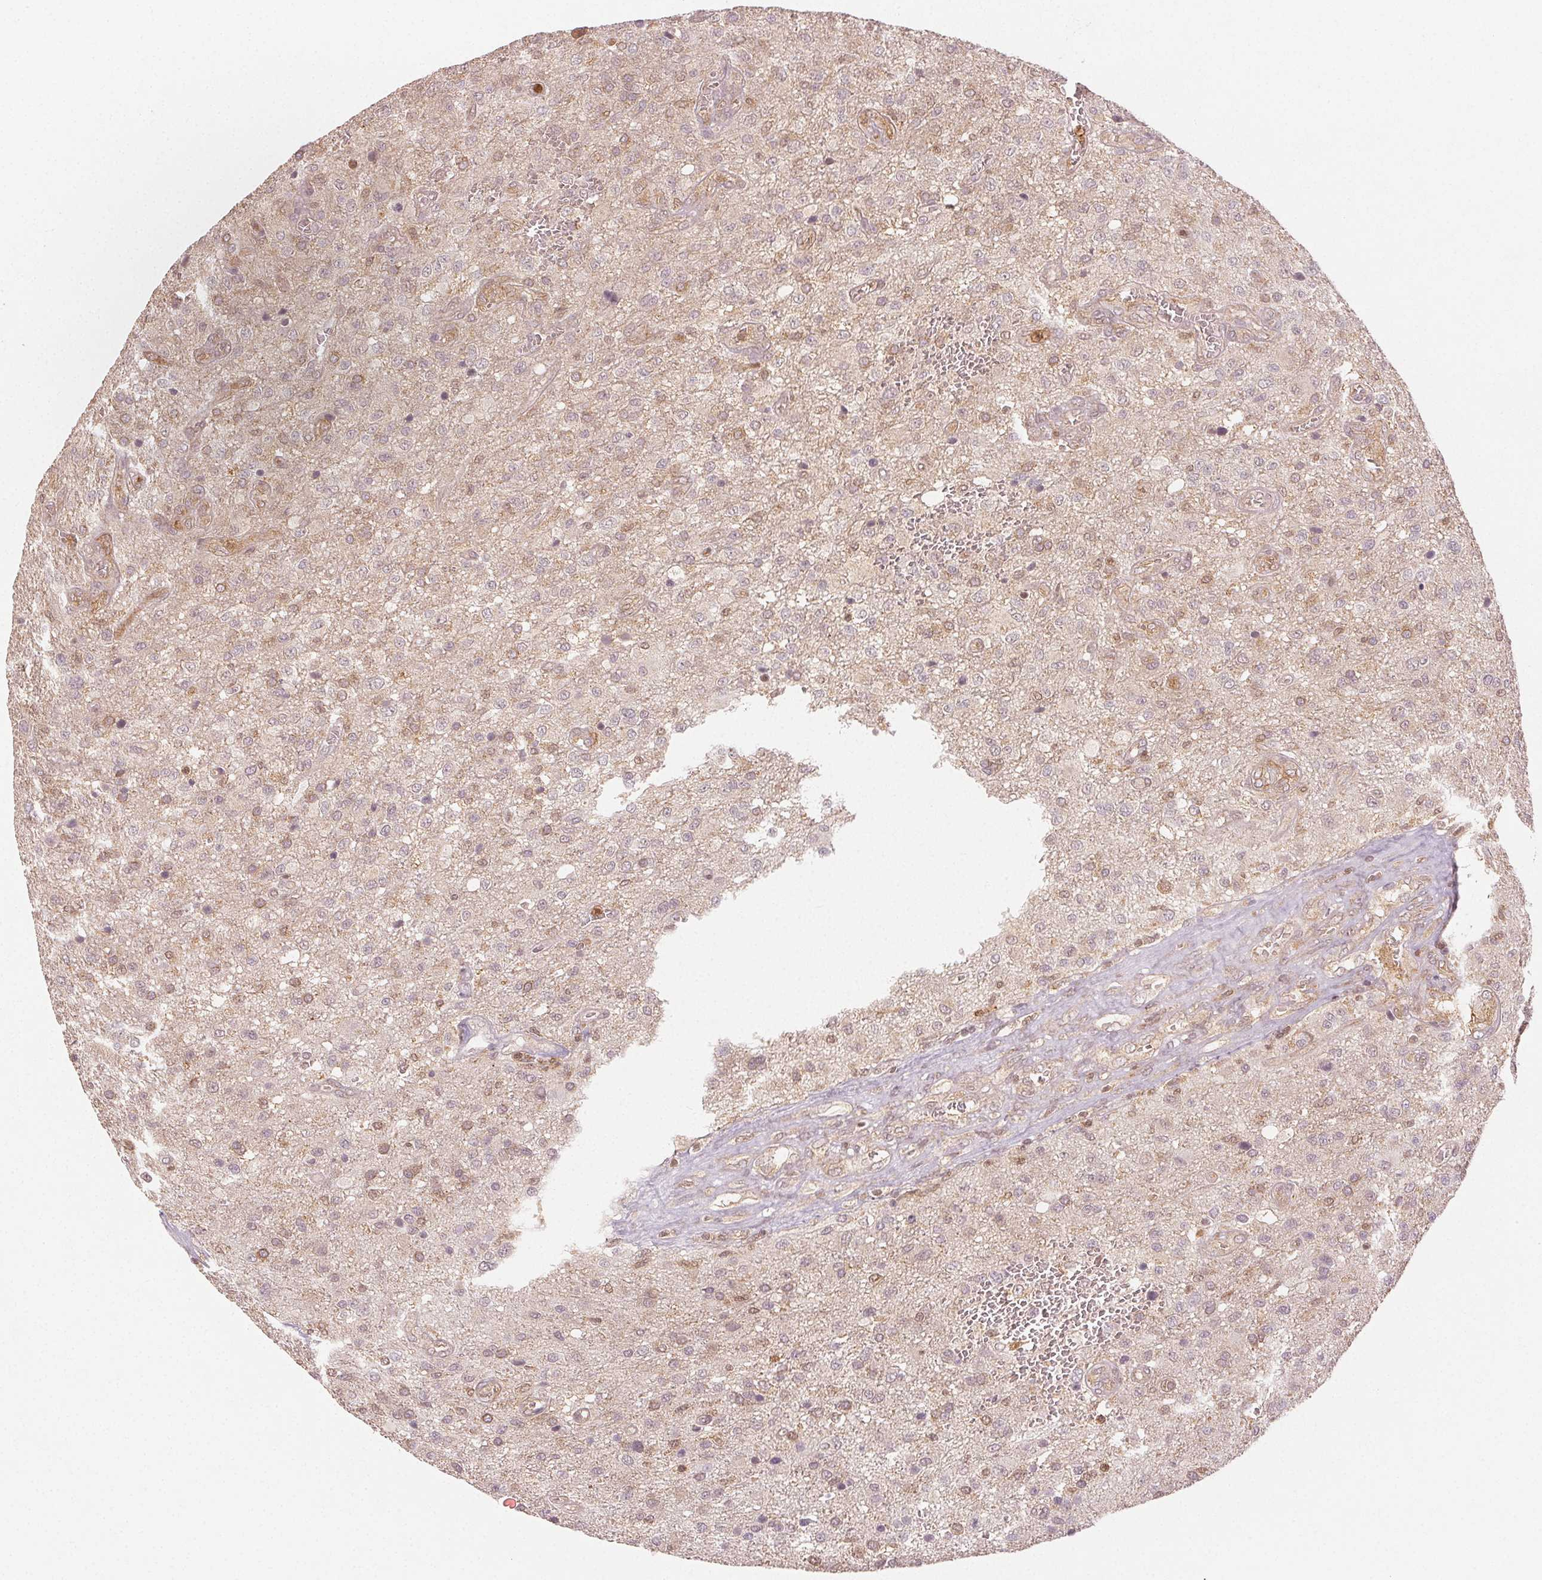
{"staining": {"intensity": "weak", "quantity": ">75%", "location": "cytoplasmic/membranous,nuclear"}, "tissue": "glioma", "cell_type": "Tumor cells", "image_type": "cancer", "snomed": [{"axis": "morphology", "description": "Glioma, malignant, Low grade"}, {"axis": "topography", "description": "Brain"}], "caption": "Protein staining by IHC reveals weak cytoplasmic/membranous and nuclear positivity in about >75% of tumor cells in low-grade glioma (malignant).", "gene": "MAPK14", "patient": {"sex": "male", "age": 66}}